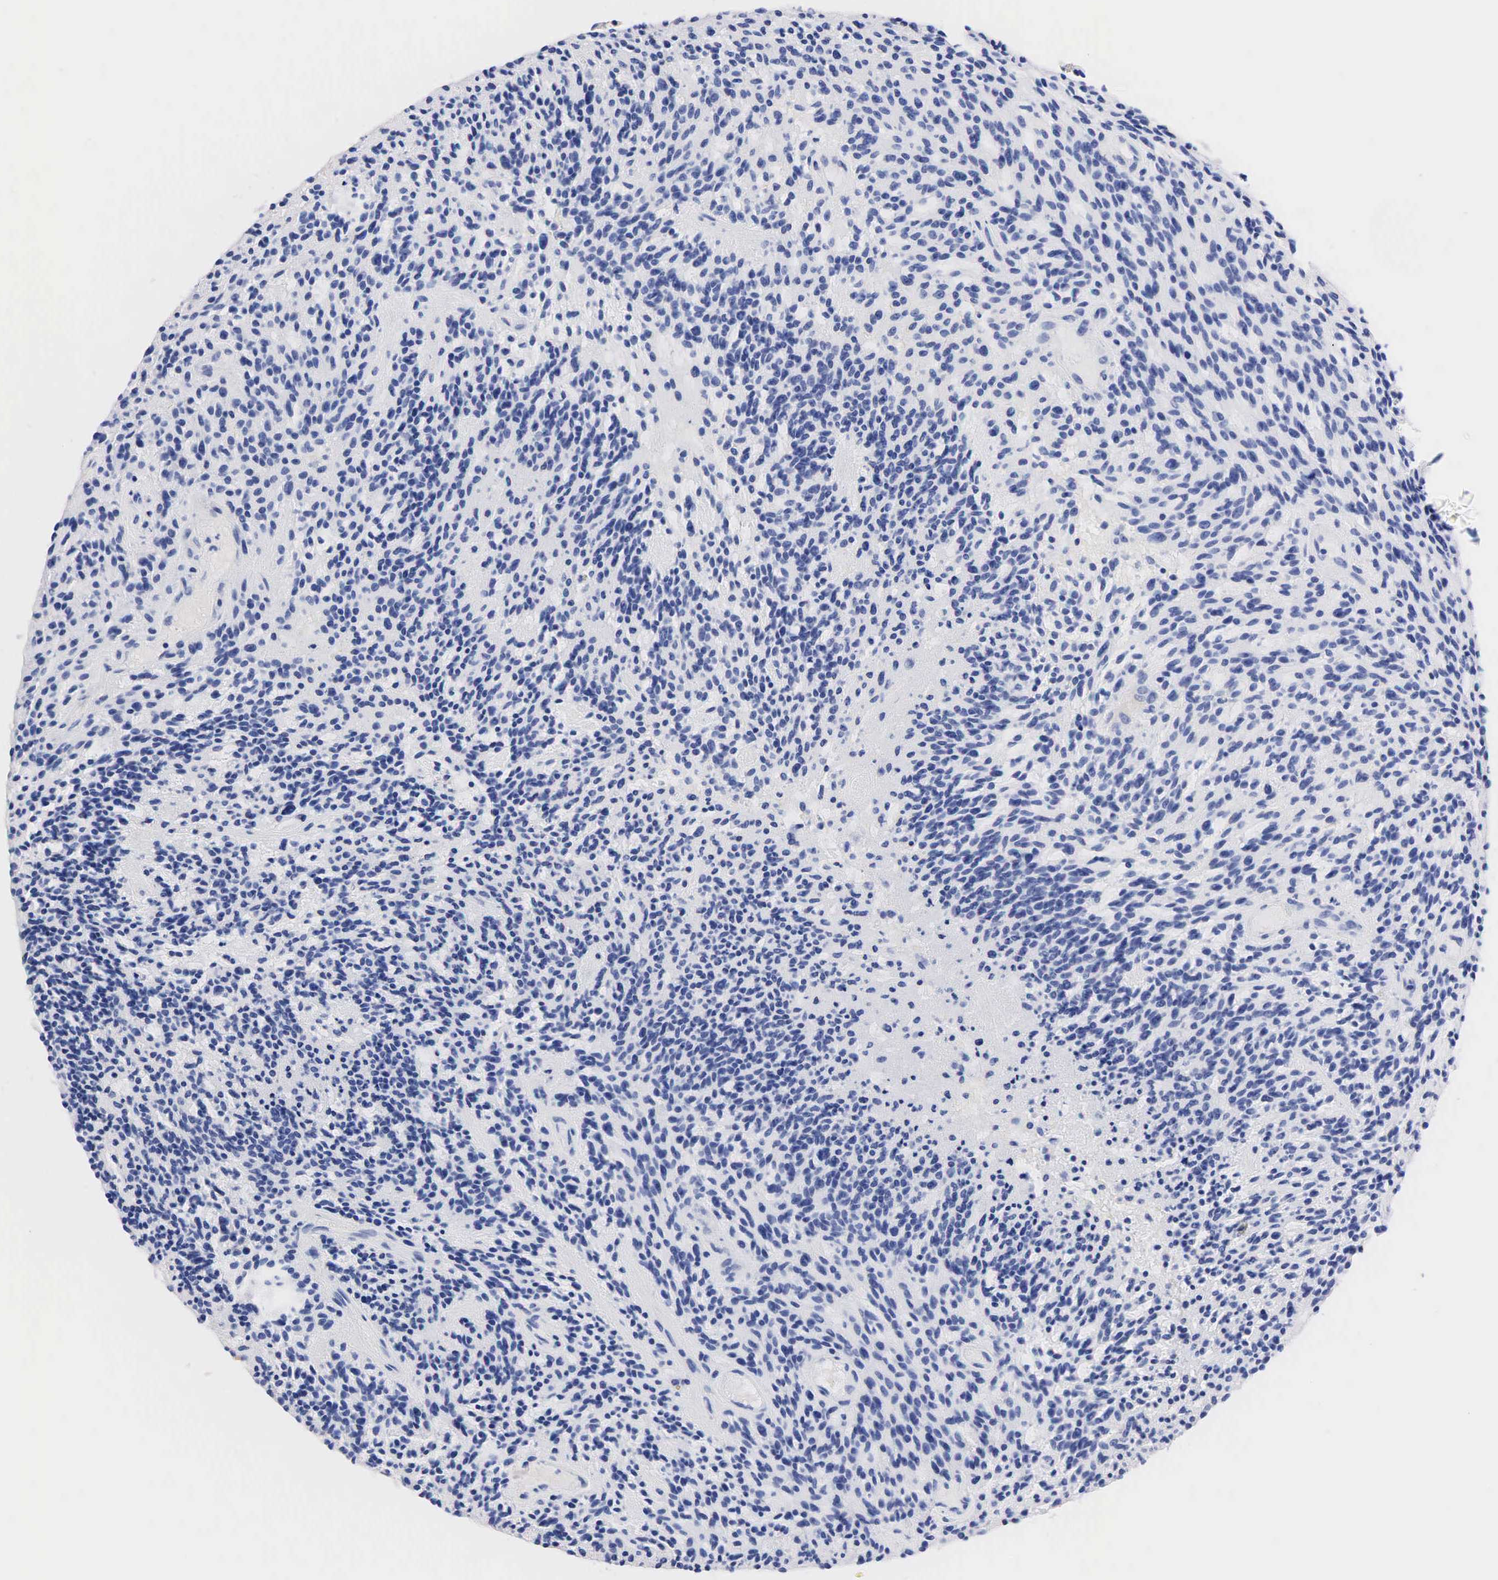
{"staining": {"intensity": "negative", "quantity": "none", "location": "none"}, "tissue": "glioma", "cell_type": "Tumor cells", "image_type": "cancer", "snomed": [{"axis": "morphology", "description": "Glioma, malignant, High grade"}, {"axis": "topography", "description": "Brain"}], "caption": "Immunohistochemical staining of malignant glioma (high-grade) shows no significant expression in tumor cells.", "gene": "SST", "patient": {"sex": "female", "age": 13}}